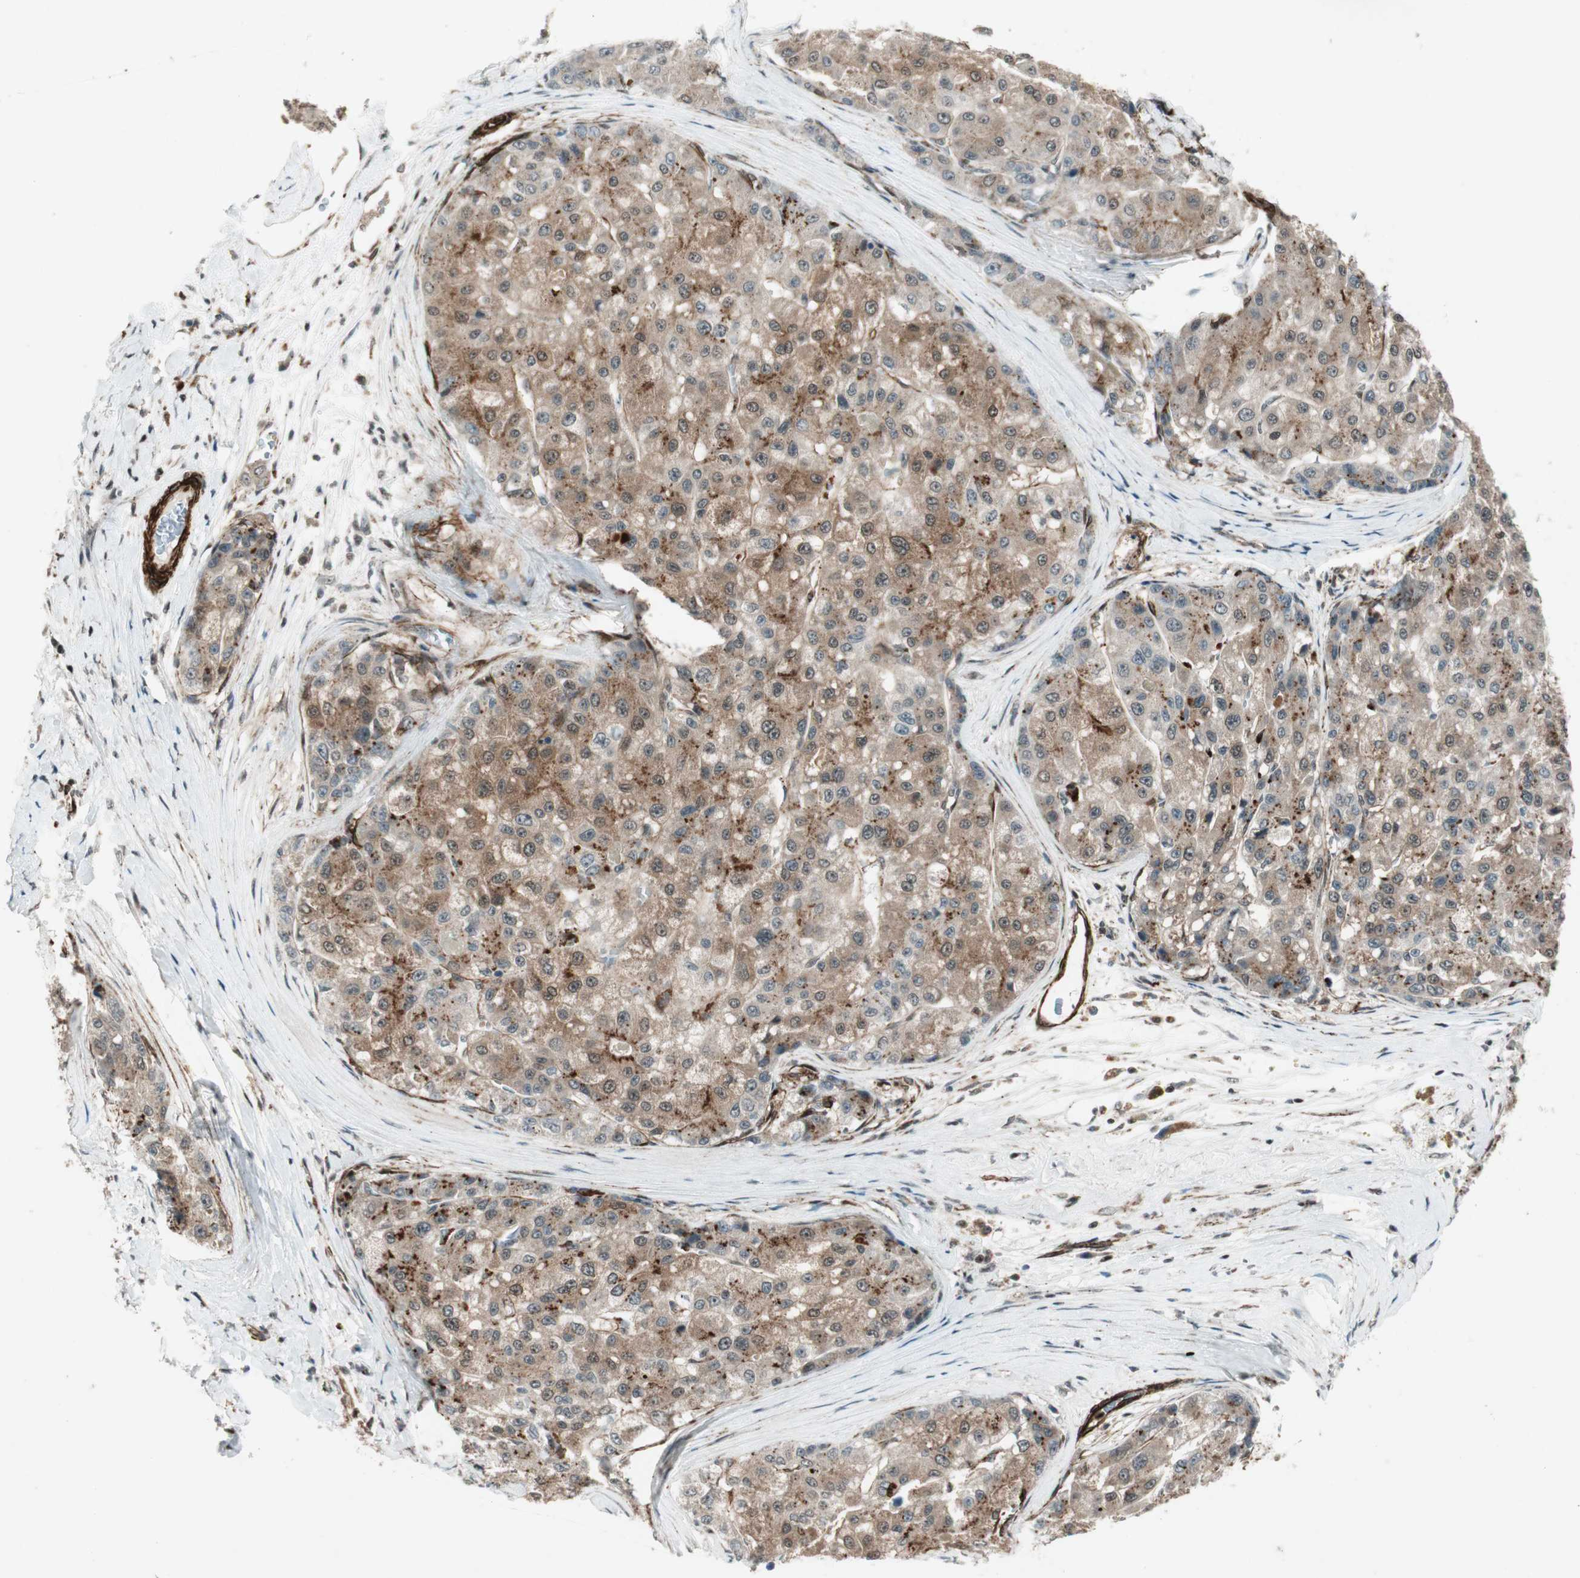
{"staining": {"intensity": "moderate", "quantity": ">75%", "location": "cytoplasmic/membranous"}, "tissue": "liver cancer", "cell_type": "Tumor cells", "image_type": "cancer", "snomed": [{"axis": "morphology", "description": "Carcinoma, Hepatocellular, NOS"}, {"axis": "topography", "description": "Liver"}], "caption": "A brown stain labels moderate cytoplasmic/membranous positivity of a protein in liver cancer tumor cells. (Brightfield microscopy of DAB IHC at high magnification).", "gene": "CDK19", "patient": {"sex": "male", "age": 80}}